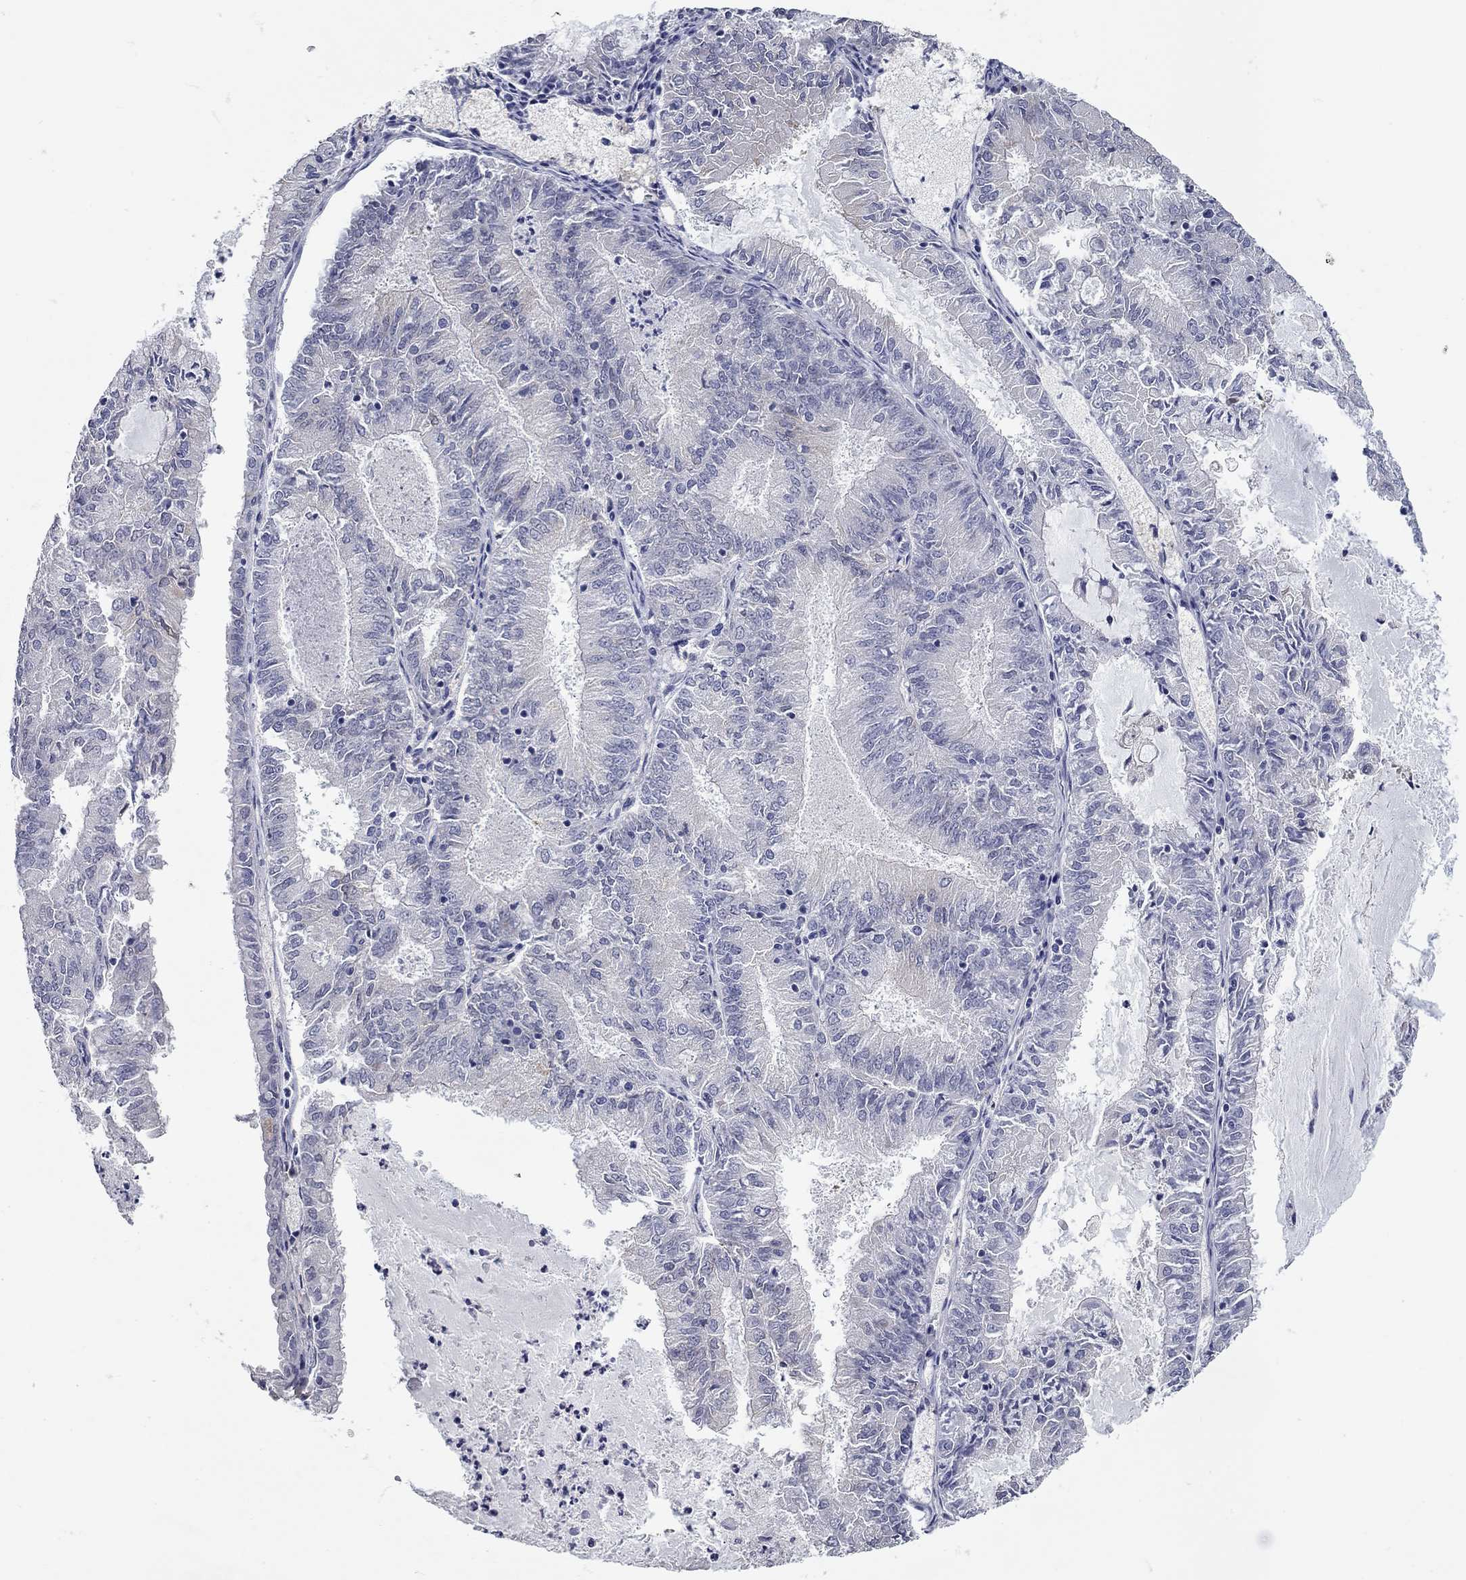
{"staining": {"intensity": "negative", "quantity": "none", "location": "none"}, "tissue": "endometrial cancer", "cell_type": "Tumor cells", "image_type": "cancer", "snomed": [{"axis": "morphology", "description": "Adenocarcinoma, NOS"}, {"axis": "topography", "description": "Endometrium"}], "caption": "Immunohistochemical staining of endometrial adenocarcinoma demonstrates no significant positivity in tumor cells.", "gene": "XAGE2", "patient": {"sex": "female", "age": 57}}